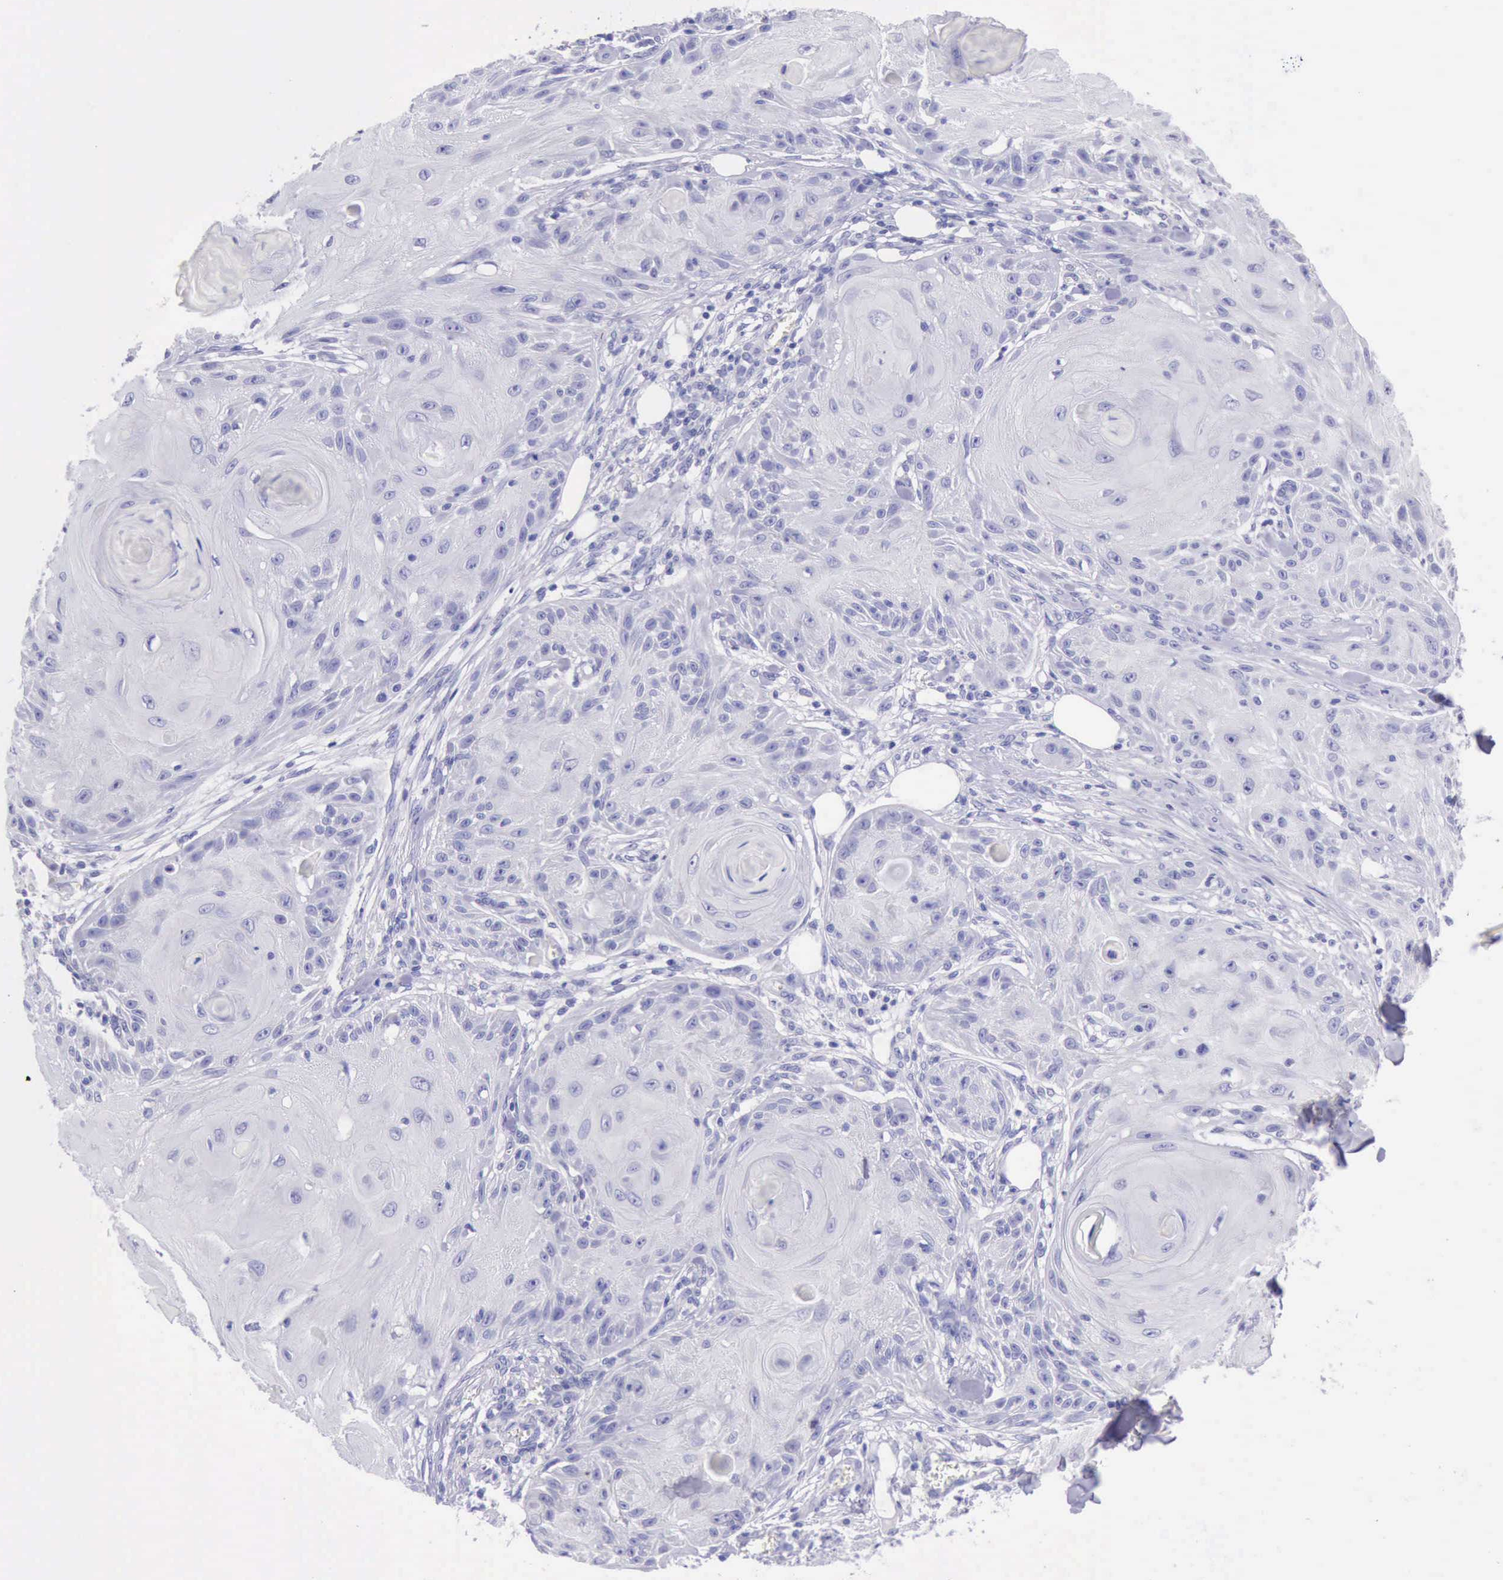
{"staining": {"intensity": "negative", "quantity": "none", "location": "none"}, "tissue": "skin cancer", "cell_type": "Tumor cells", "image_type": "cancer", "snomed": [{"axis": "morphology", "description": "Squamous cell carcinoma, NOS"}, {"axis": "topography", "description": "Skin"}], "caption": "Immunohistochemistry (IHC) photomicrograph of neoplastic tissue: skin cancer stained with DAB shows no significant protein expression in tumor cells.", "gene": "KRT8", "patient": {"sex": "female", "age": 88}}